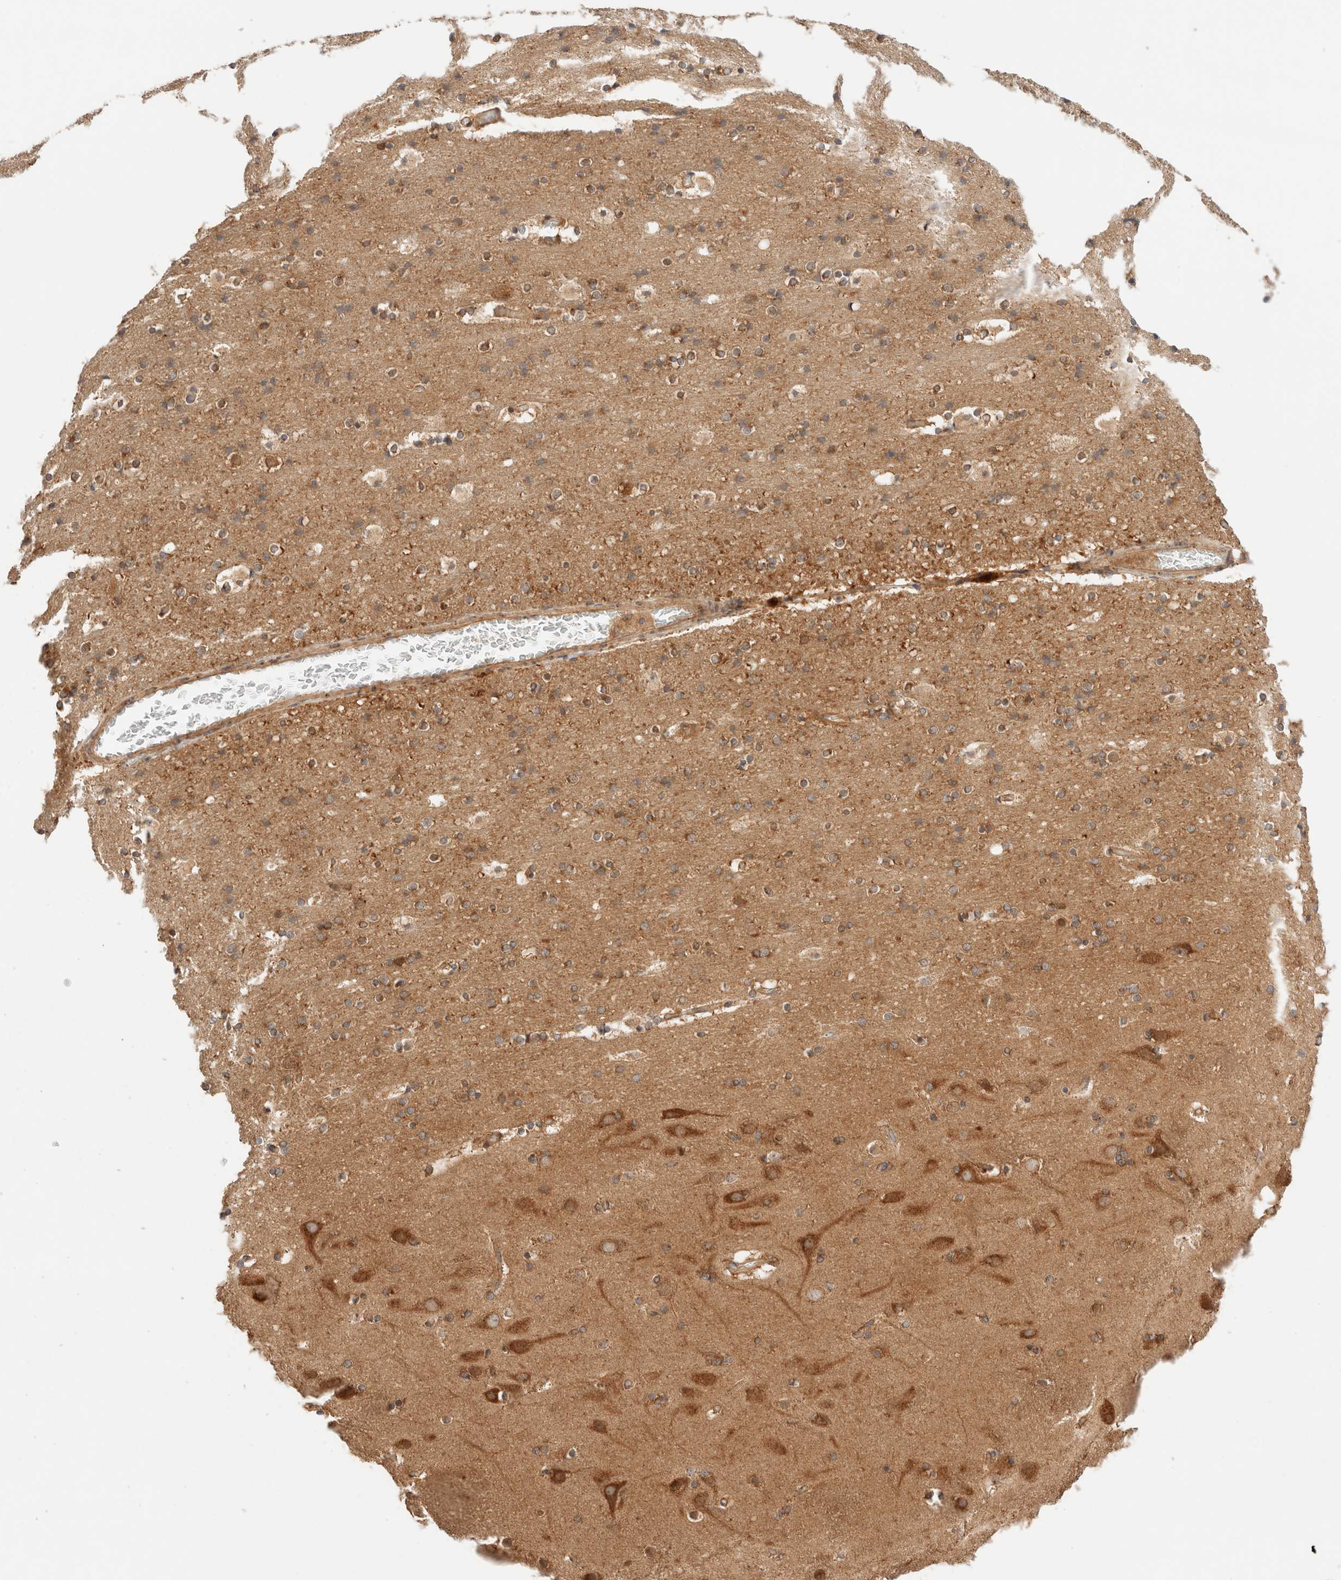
{"staining": {"intensity": "negative", "quantity": "none", "location": "none"}, "tissue": "cerebral cortex", "cell_type": "Endothelial cells", "image_type": "normal", "snomed": [{"axis": "morphology", "description": "Normal tissue, NOS"}, {"axis": "topography", "description": "Cerebral cortex"}], "caption": "High power microscopy micrograph of an immunohistochemistry (IHC) image of normal cerebral cortex, revealing no significant staining in endothelial cells.", "gene": "RABEP1", "patient": {"sex": "male", "age": 57}}